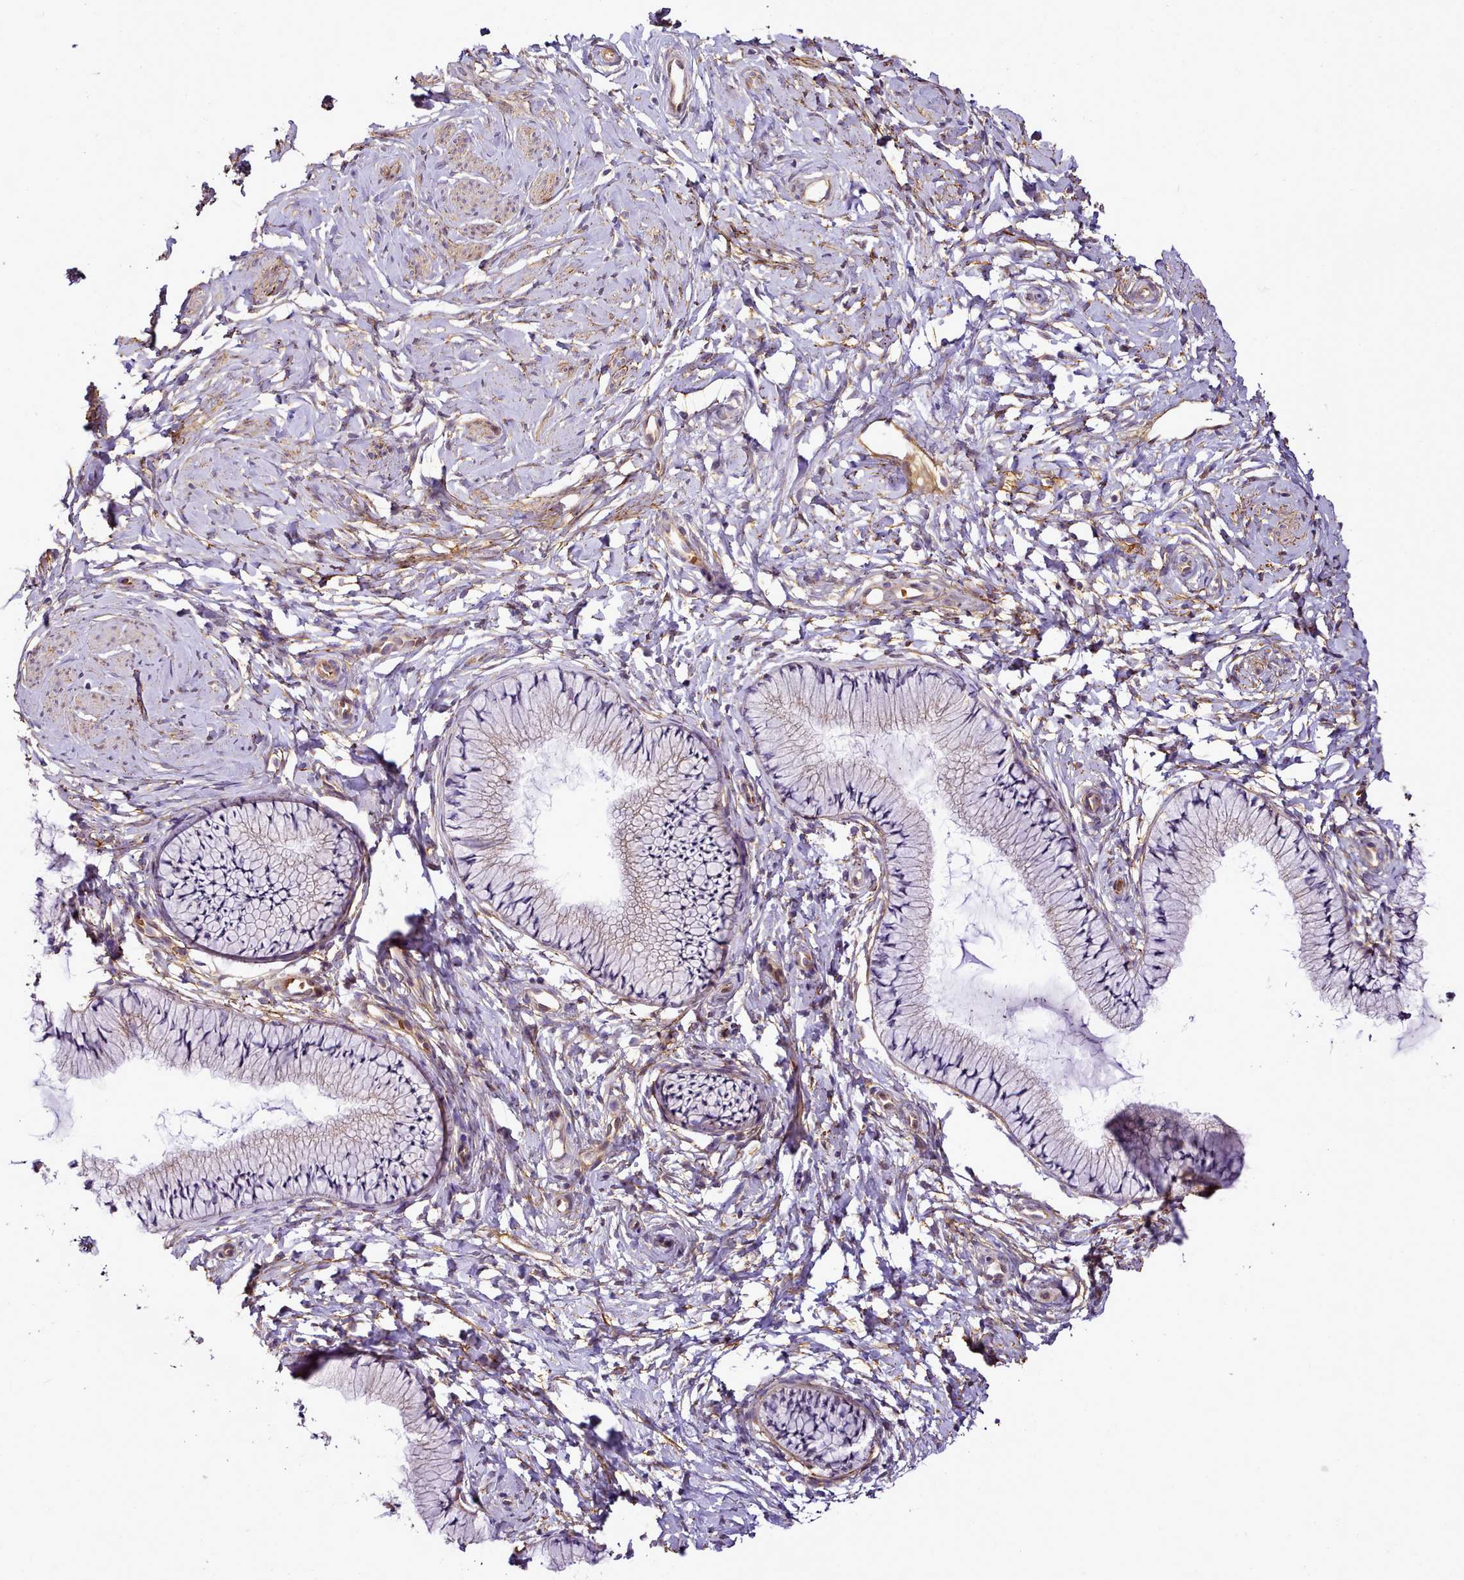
{"staining": {"intensity": "weak", "quantity": "<25%", "location": "cytoplasmic/membranous"}, "tissue": "cervix", "cell_type": "Glandular cells", "image_type": "normal", "snomed": [{"axis": "morphology", "description": "Normal tissue, NOS"}, {"axis": "topography", "description": "Cervix"}], "caption": "High magnification brightfield microscopy of normal cervix stained with DAB (brown) and counterstained with hematoxylin (blue): glandular cells show no significant positivity. (IHC, brightfield microscopy, high magnification).", "gene": "NBPF10", "patient": {"sex": "female", "age": 33}}